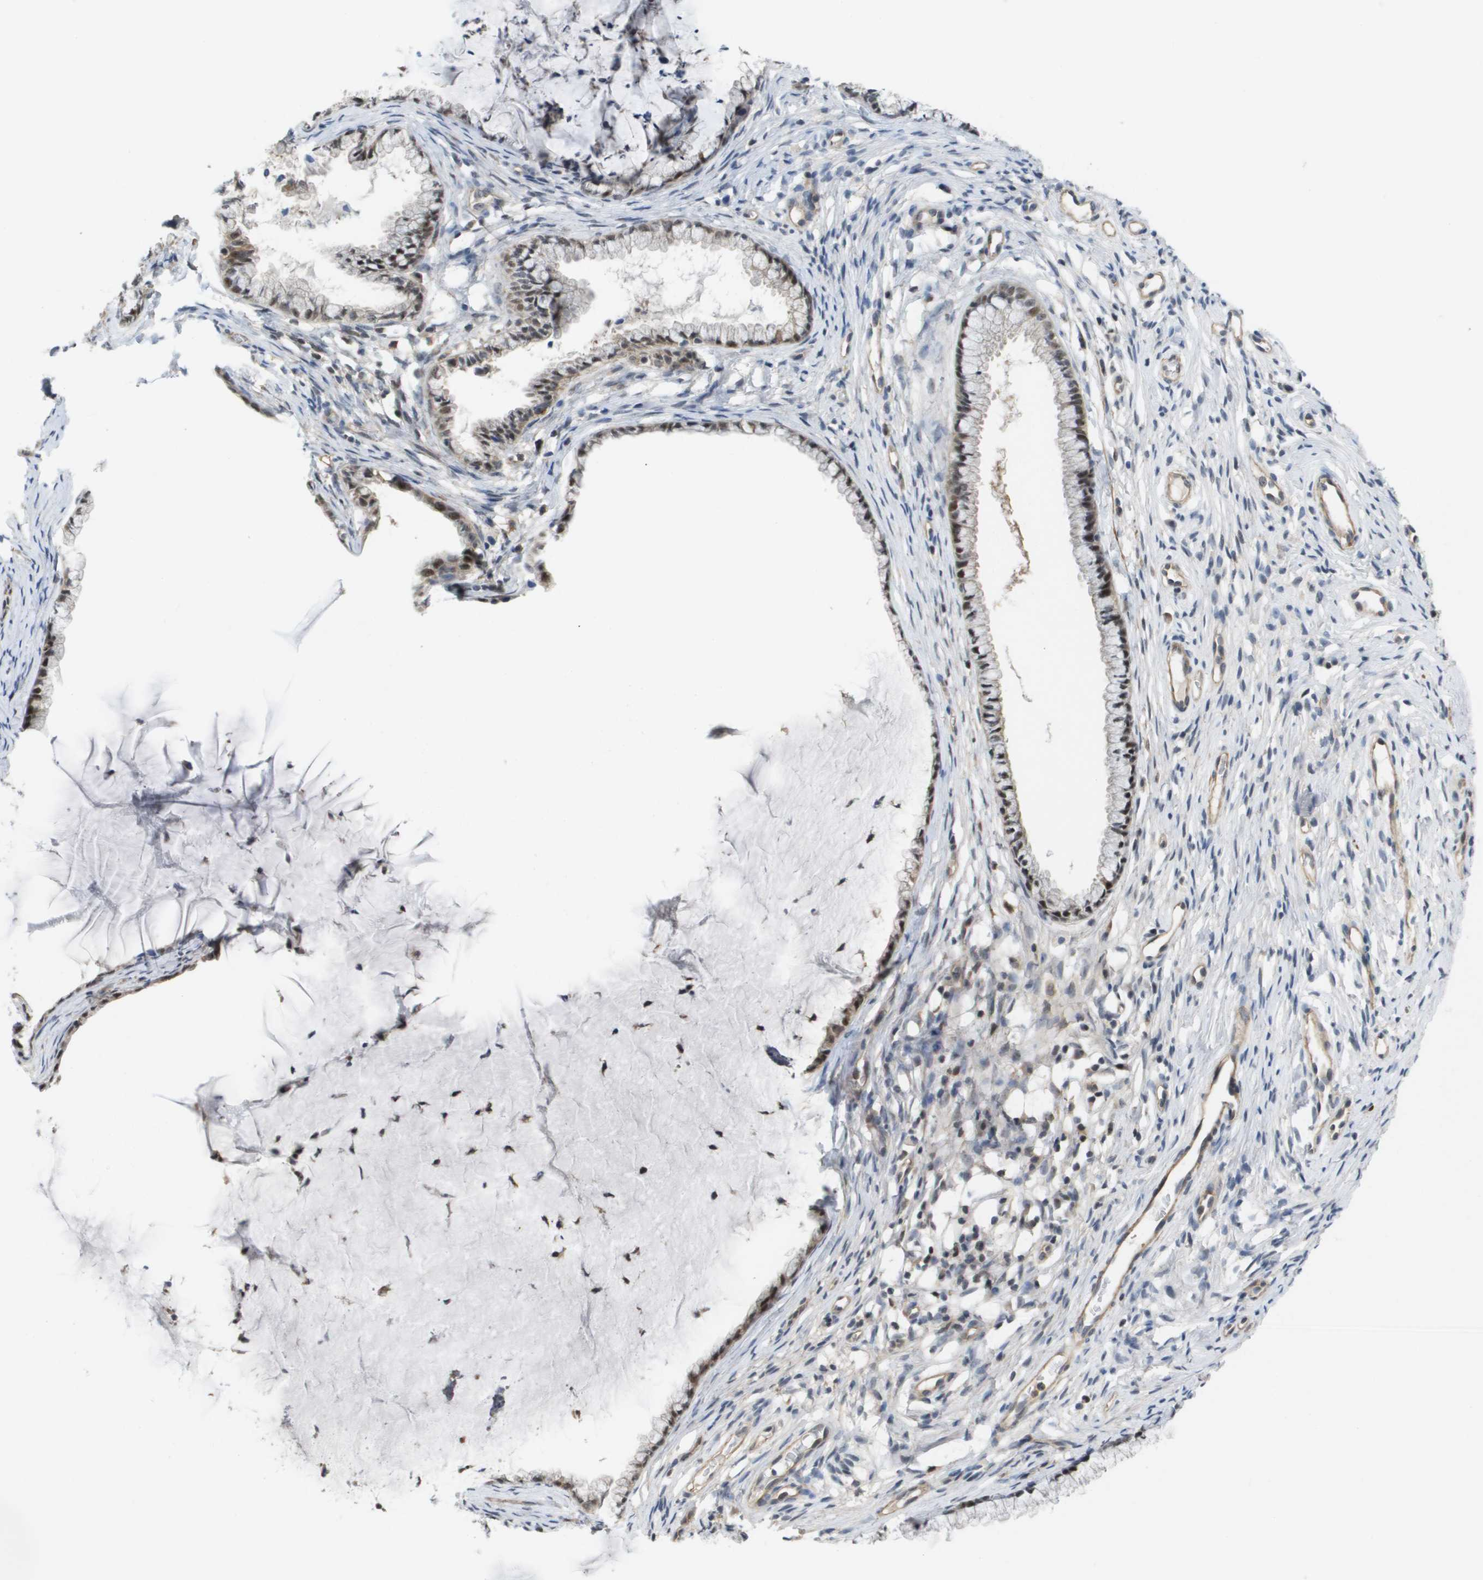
{"staining": {"intensity": "weak", "quantity": ">75%", "location": "nuclear"}, "tissue": "cervix", "cell_type": "Glandular cells", "image_type": "normal", "snomed": [{"axis": "morphology", "description": "Normal tissue, NOS"}, {"axis": "topography", "description": "Cervix"}], "caption": "DAB (3,3'-diaminobenzidine) immunohistochemical staining of unremarkable human cervix reveals weak nuclear protein staining in about >75% of glandular cells.", "gene": "RNF112", "patient": {"sex": "female", "age": 77}}